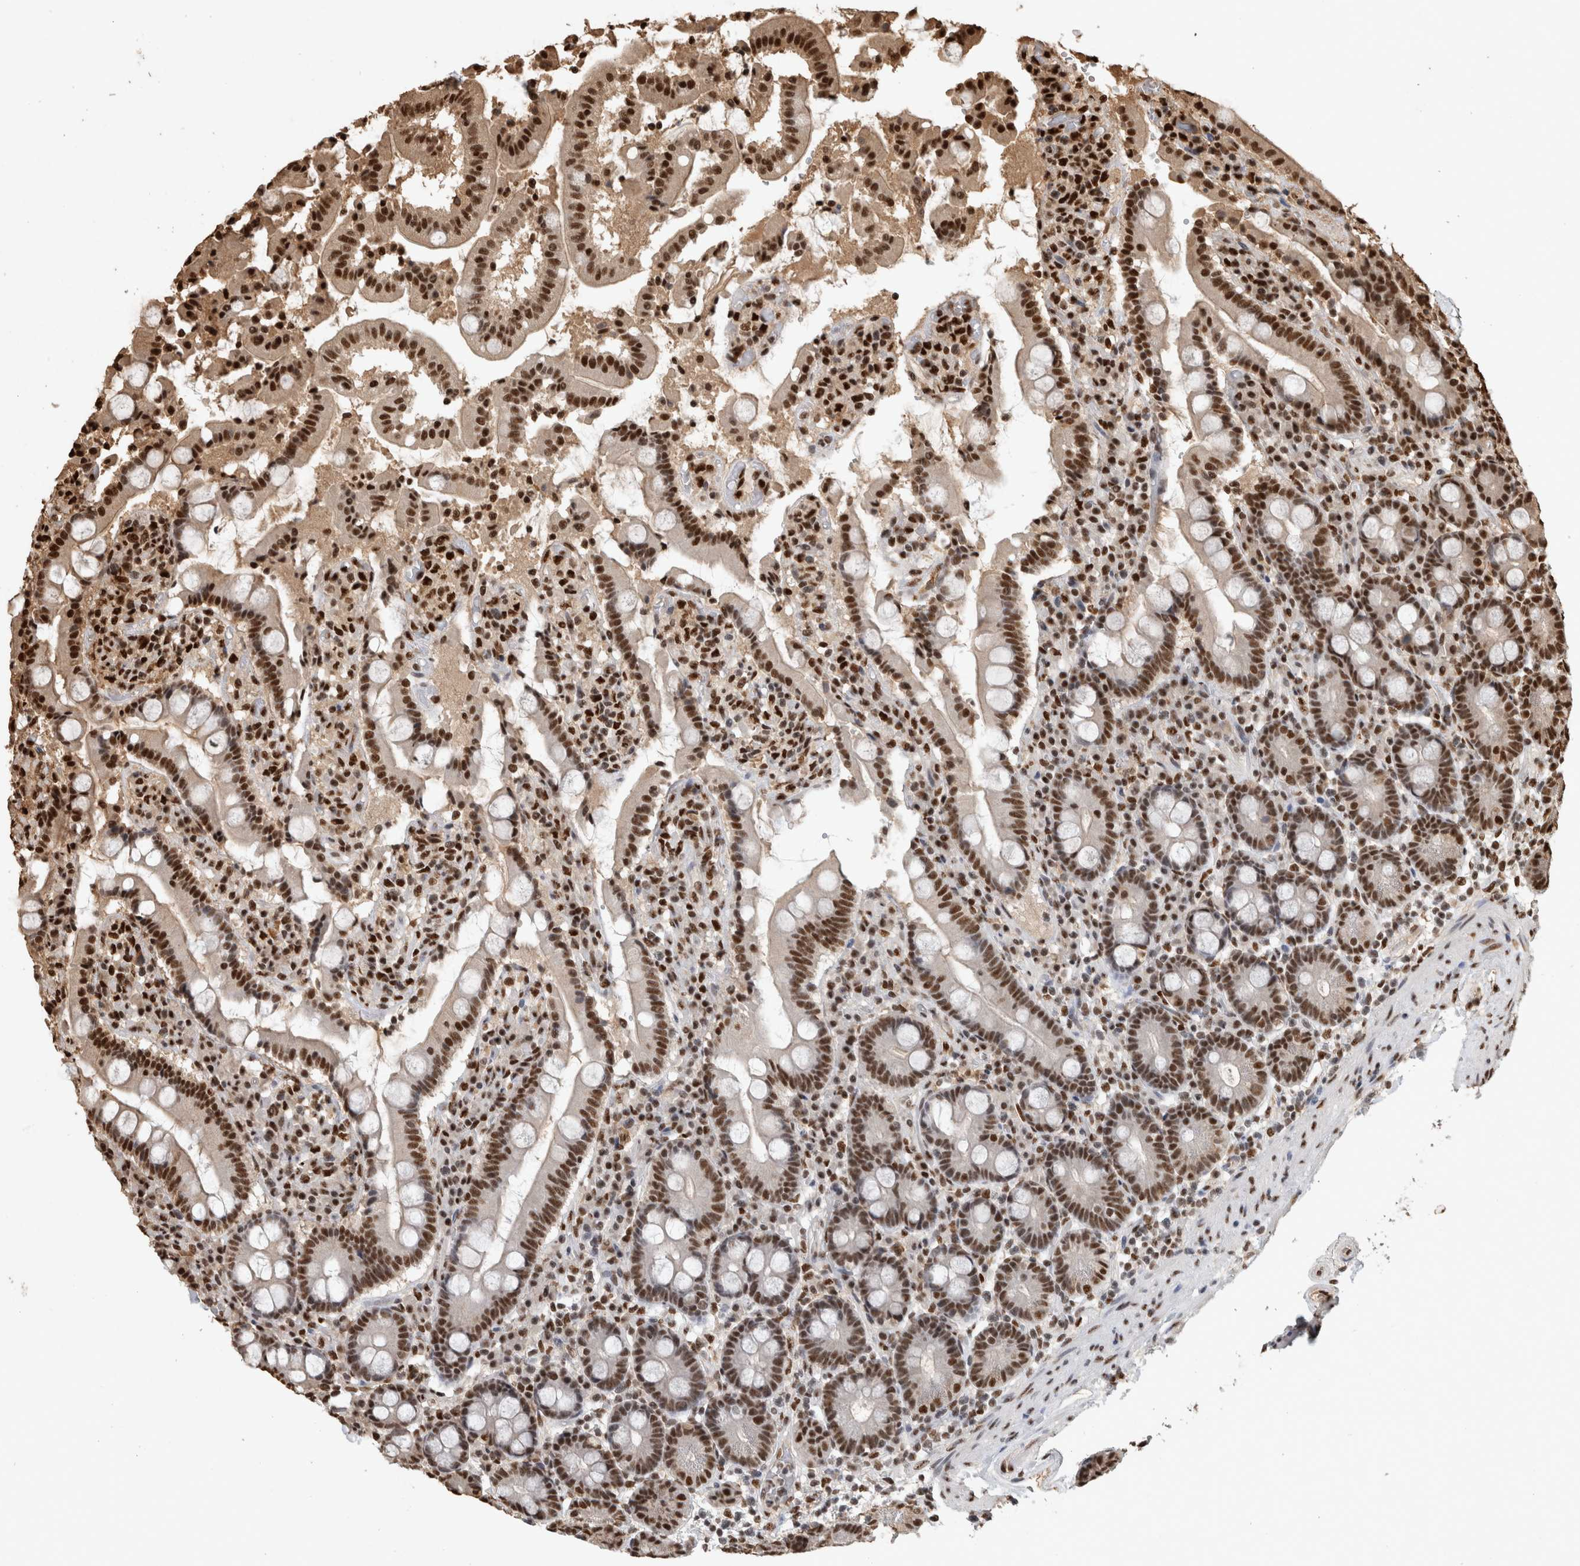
{"staining": {"intensity": "strong", "quantity": ">75%", "location": "nuclear"}, "tissue": "duodenum", "cell_type": "Glandular cells", "image_type": "normal", "snomed": [{"axis": "morphology", "description": "Normal tissue, NOS"}, {"axis": "topography", "description": "Small intestine, NOS"}], "caption": "Duodenum stained with DAB (3,3'-diaminobenzidine) immunohistochemistry (IHC) shows high levels of strong nuclear positivity in about >75% of glandular cells.", "gene": "RAD50", "patient": {"sex": "female", "age": 71}}